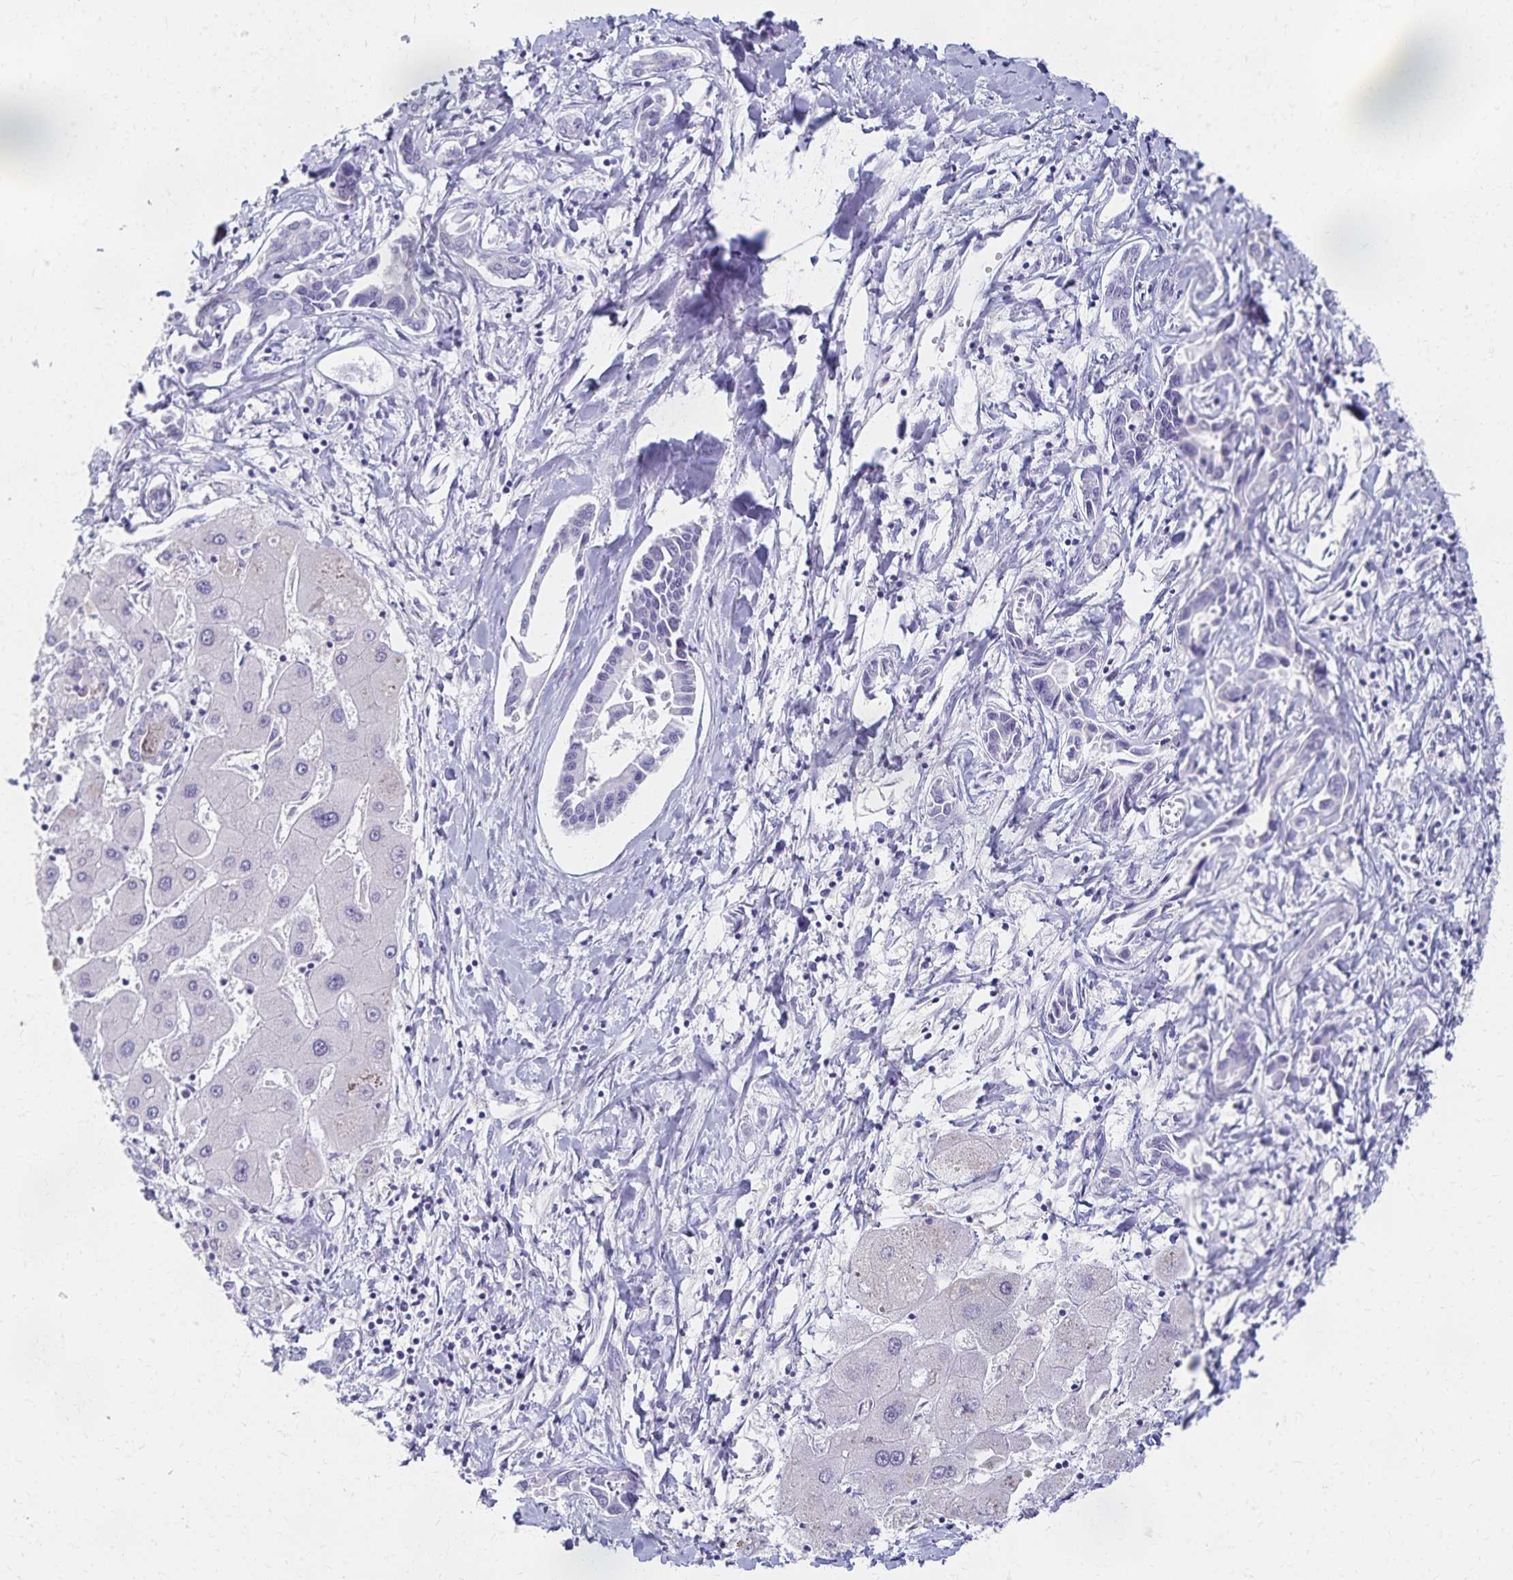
{"staining": {"intensity": "negative", "quantity": "none", "location": "none"}, "tissue": "liver cancer", "cell_type": "Tumor cells", "image_type": "cancer", "snomed": [{"axis": "morphology", "description": "Cholangiocarcinoma"}, {"axis": "topography", "description": "Liver"}], "caption": "Immunohistochemistry (IHC) image of neoplastic tissue: human liver cancer stained with DAB (3,3'-diaminobenzidine) shows no significant protein staining in tumor cells.", "gene": "C2orf50", "patient": {"sex": "male", "age": 66}}